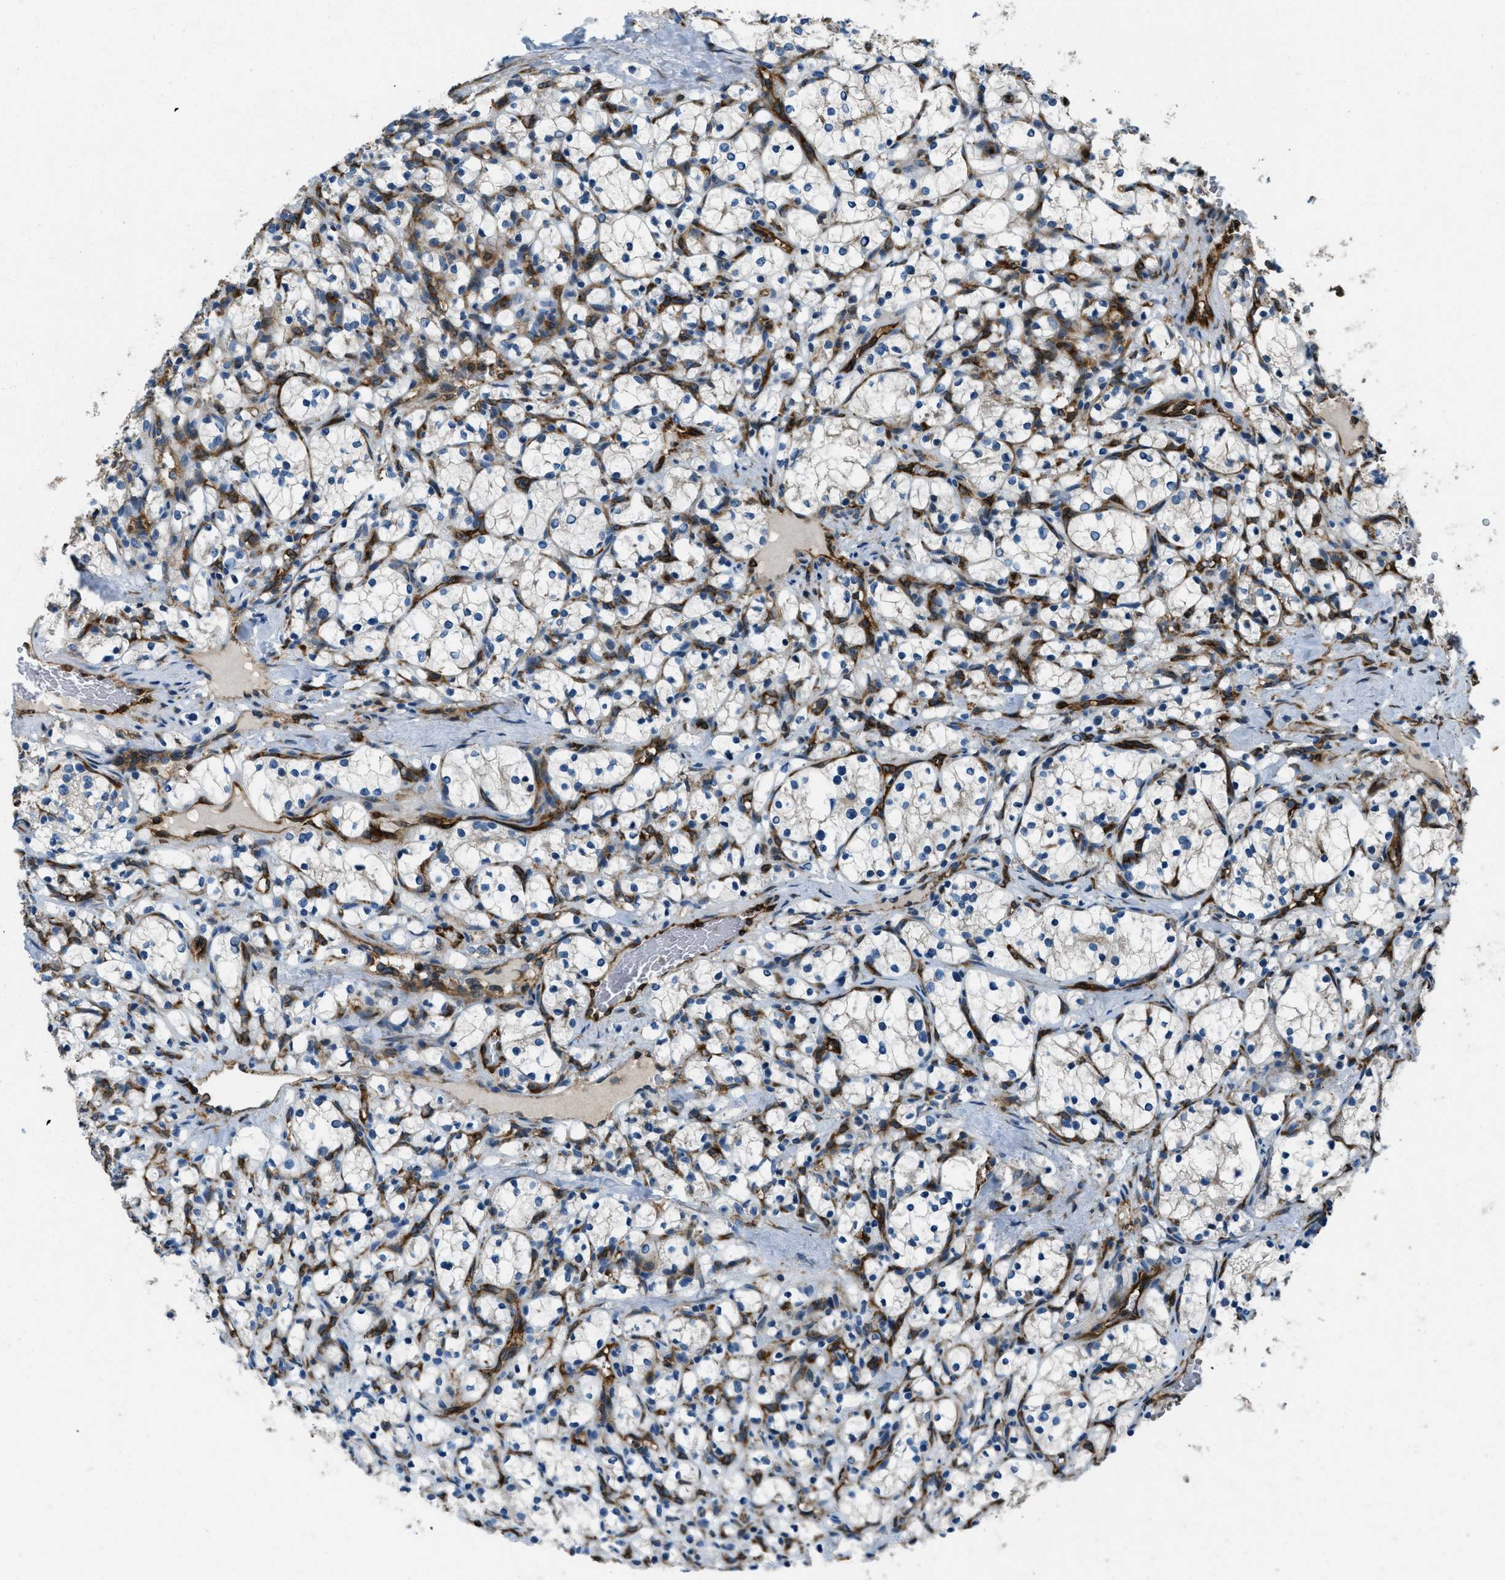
{"staining": {"intensity": "negative", "quantity": "none", "location": "none"}, "tissue": "renal cancer", "cell_type": "Tumor cells", "image_type": "cancer", "snomed": [{"axis": "morphology", "description": "Adenocarcinoma, NOS"}, {"axis": "topography", "description": "Kidney"}], "caption": "Renal cancer was stained to show a protein in brown. There is no significant positivity in tumor cells. The staining was performed using DAB (3,3'-diaminobenzidine) to visualize the protein expression in brown, while the nuclei were stained in blue with hematoxylin (Magnification: 20x).", "gene": "GIMAP8", "patient": {"sex": "female", "age": 69}}